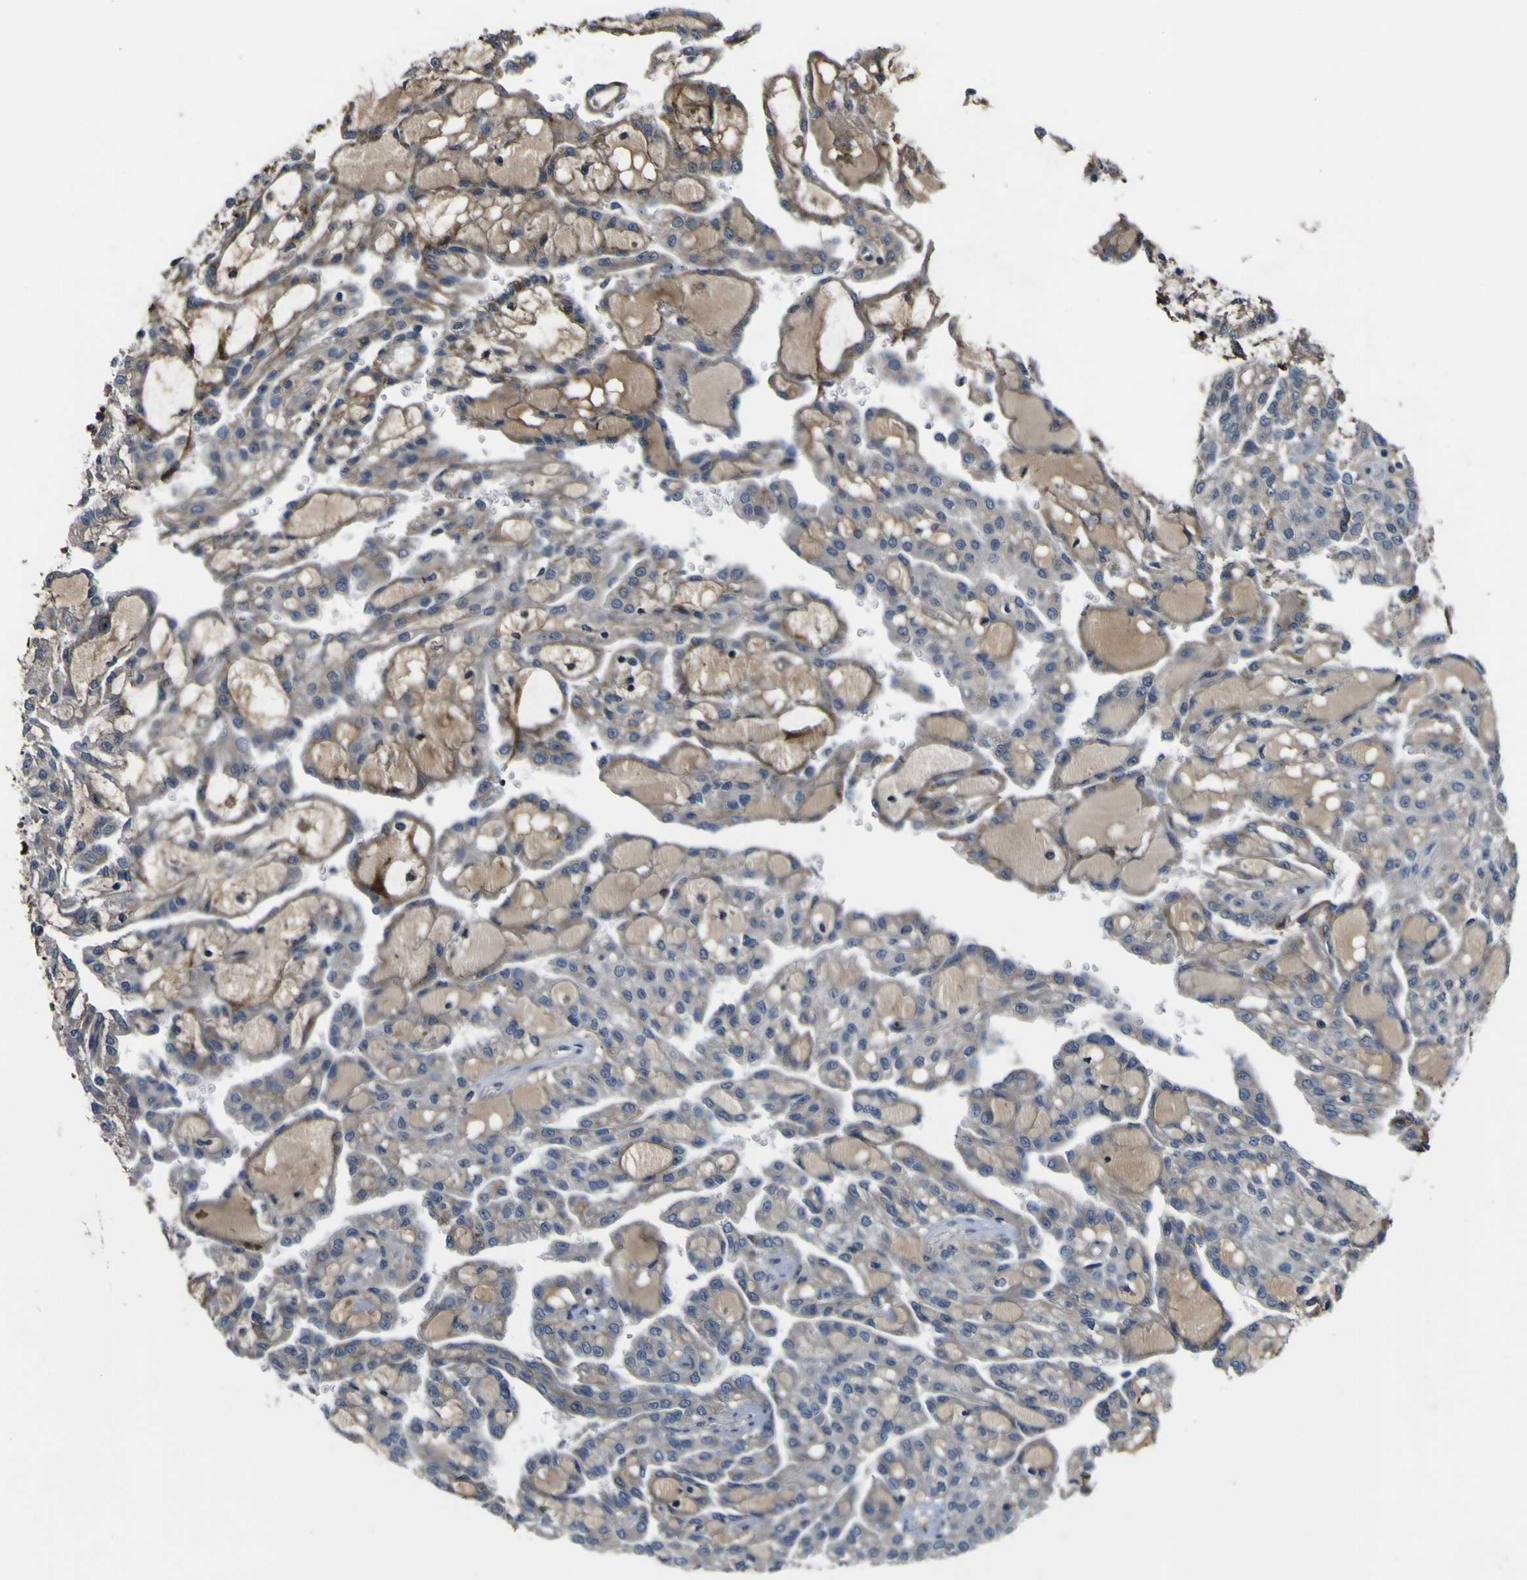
{"staining": {"intensity": "weak", "quantity": "25%-75%", "location": "cytoplasmic/membranous"}, "tissue": "renal cancer", "cell_type": "Tumor cells", "image_type": "cancer", "snomed": [{"axis": "morphology", "description": "Adenocarcinoma, NOS"}, {"axis": "topography", "description": "Kidney"}], "caption": "Renal adenocarcinoma stained with DAB immunohistochemistry (IHC) displays low levels of weak cytoplasmic/membranous positivity in about 25%-75% of tumor cells.", "gene": "GPLD1", "patient": {"sex": "male", "age": 63}}